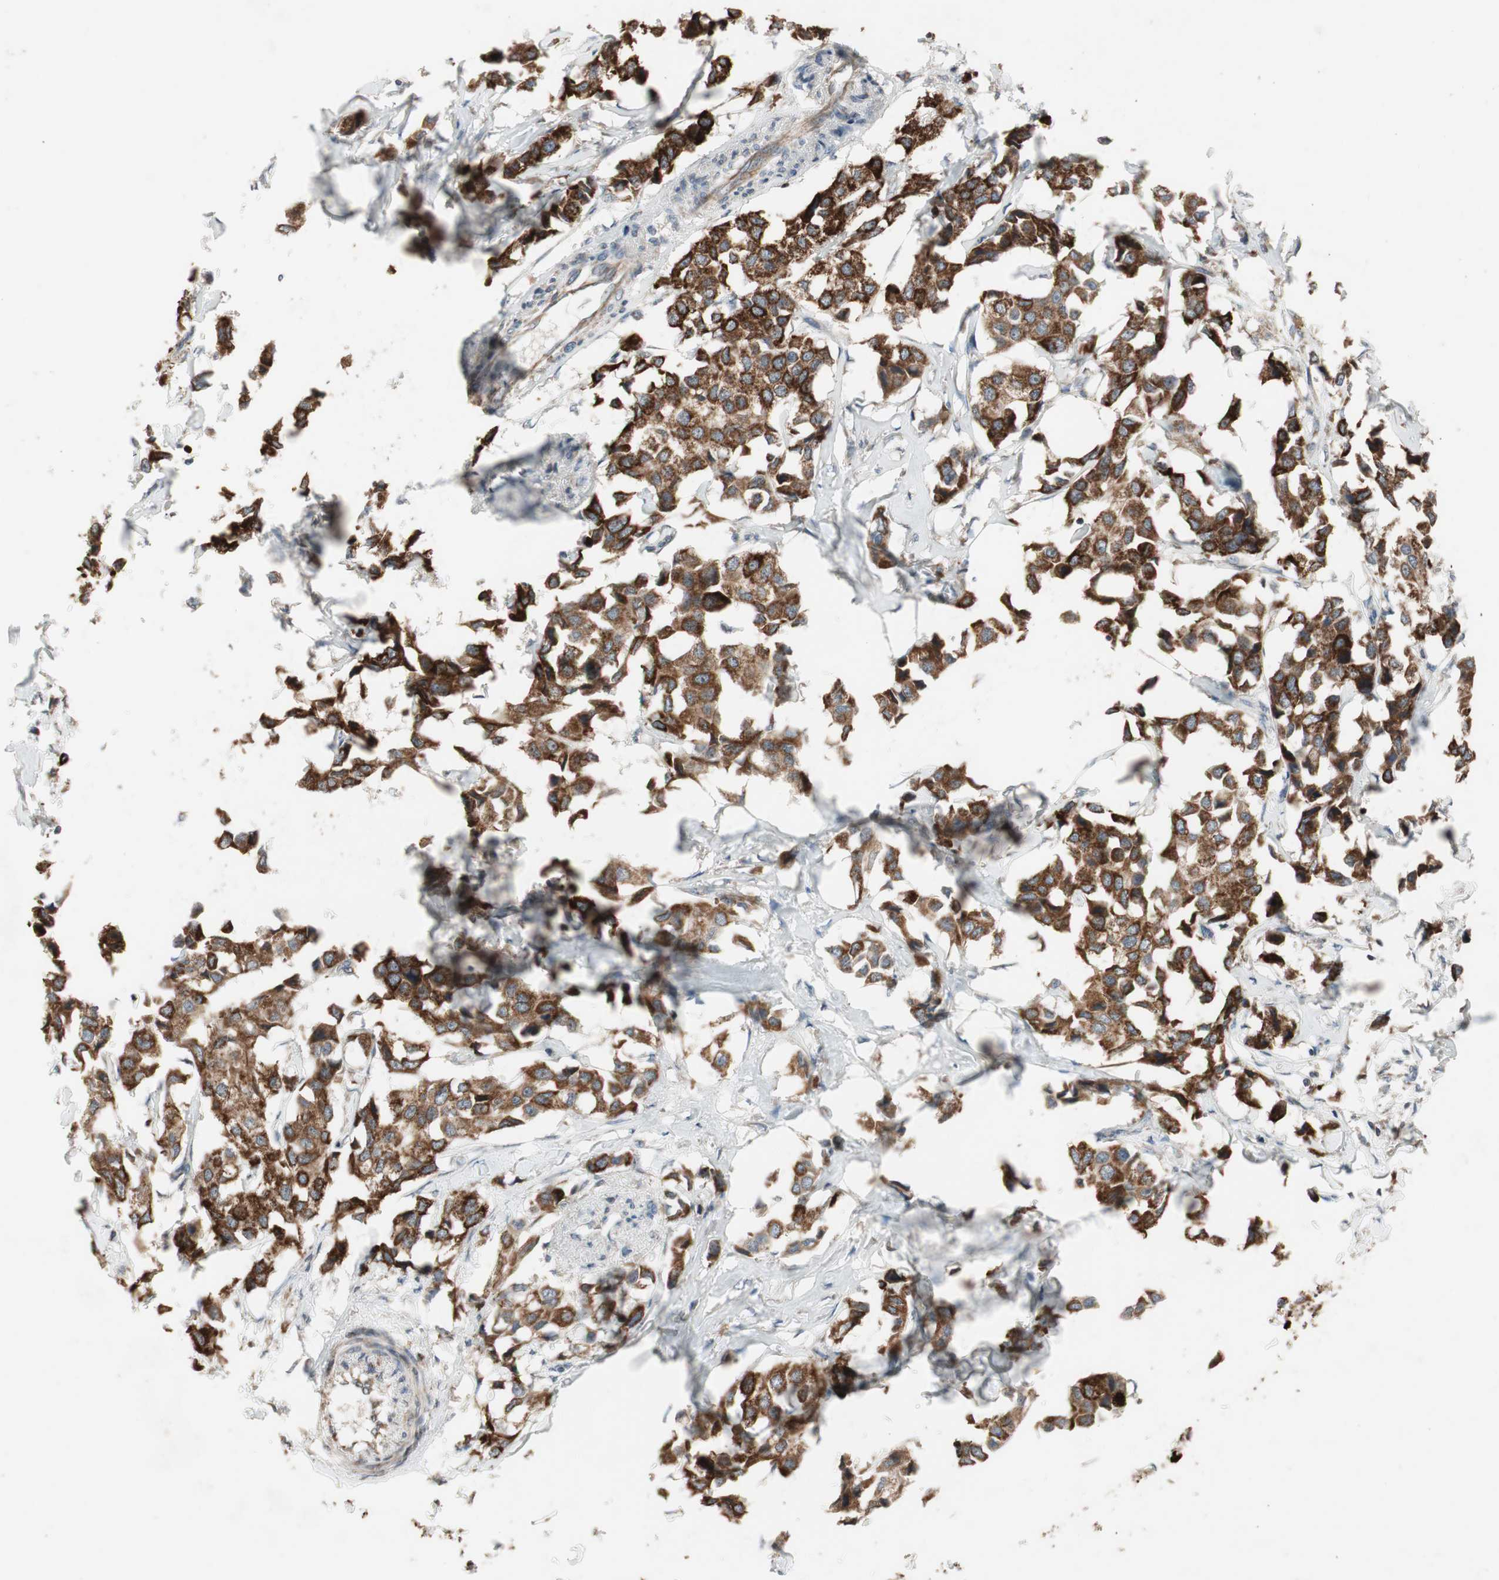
{"staining": {"intensity": "moderate", "quantity": ">75%", "location": "cytoplasmic/membranous"}, "tissue": "breast cancer", "cell_type": "Tumor cells", "image_type": "cancer", "snomed": [{"axis": "morphology", "description": "Duct carcinoma"}, {"axis": "topography", "description": "Breast"}], "caption": "Immunohistochemistry staining of intraductal carcinoma (breast), which reveals medium levels of moderate cytoplasmic/membranous staining in approximately >75% of tumor cells indicating moderate cytoplasmic/membranous protein positivity. The staining was performed using DAB (brown) for protein detection and nuclei were counterstained in hematoxylin (blue).", "gene": "CPT1A", "patient": {"sex": "female", "age": 80}}